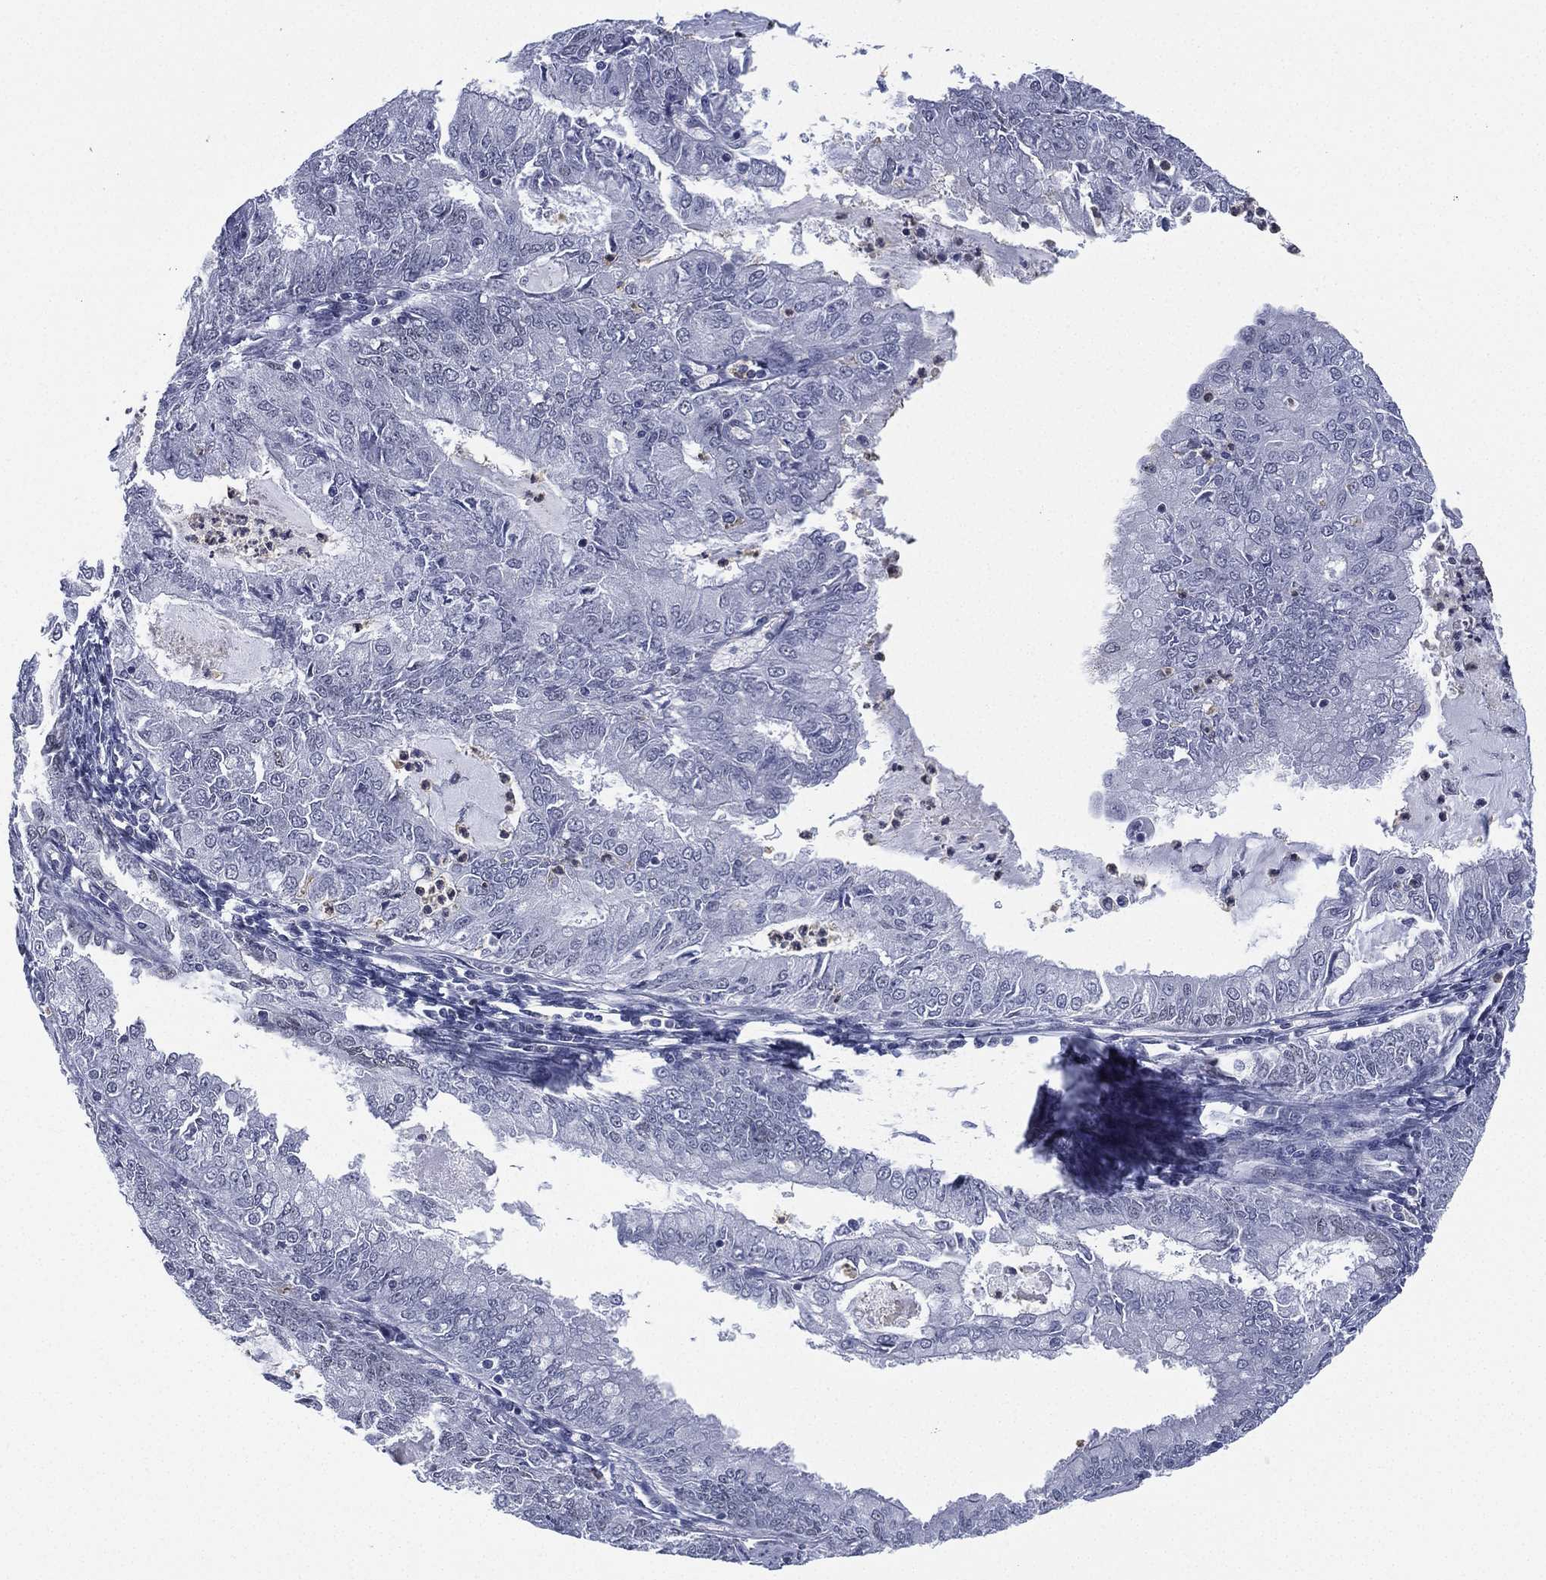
{"staining": {"intensity": "negative", "quantity": "none", "location": "none"}, "tissue": "endometrial cancer", "cell_type": "Tumor cells", "image_type": "cancer", "snomed": [{"axis": "morphology", "description": "Adenocarcinoma, NOS"}, {"axis": "topography", "description": "Endometrium"}], "caption": "Human endometrial cancer (adenocarcinoma) stained for a protein using immunohistochemistry (IHC) exhibits no staining in tumor cells.", "gene": "ZNF711", "patient": {"sex": "female", "age": 57}}